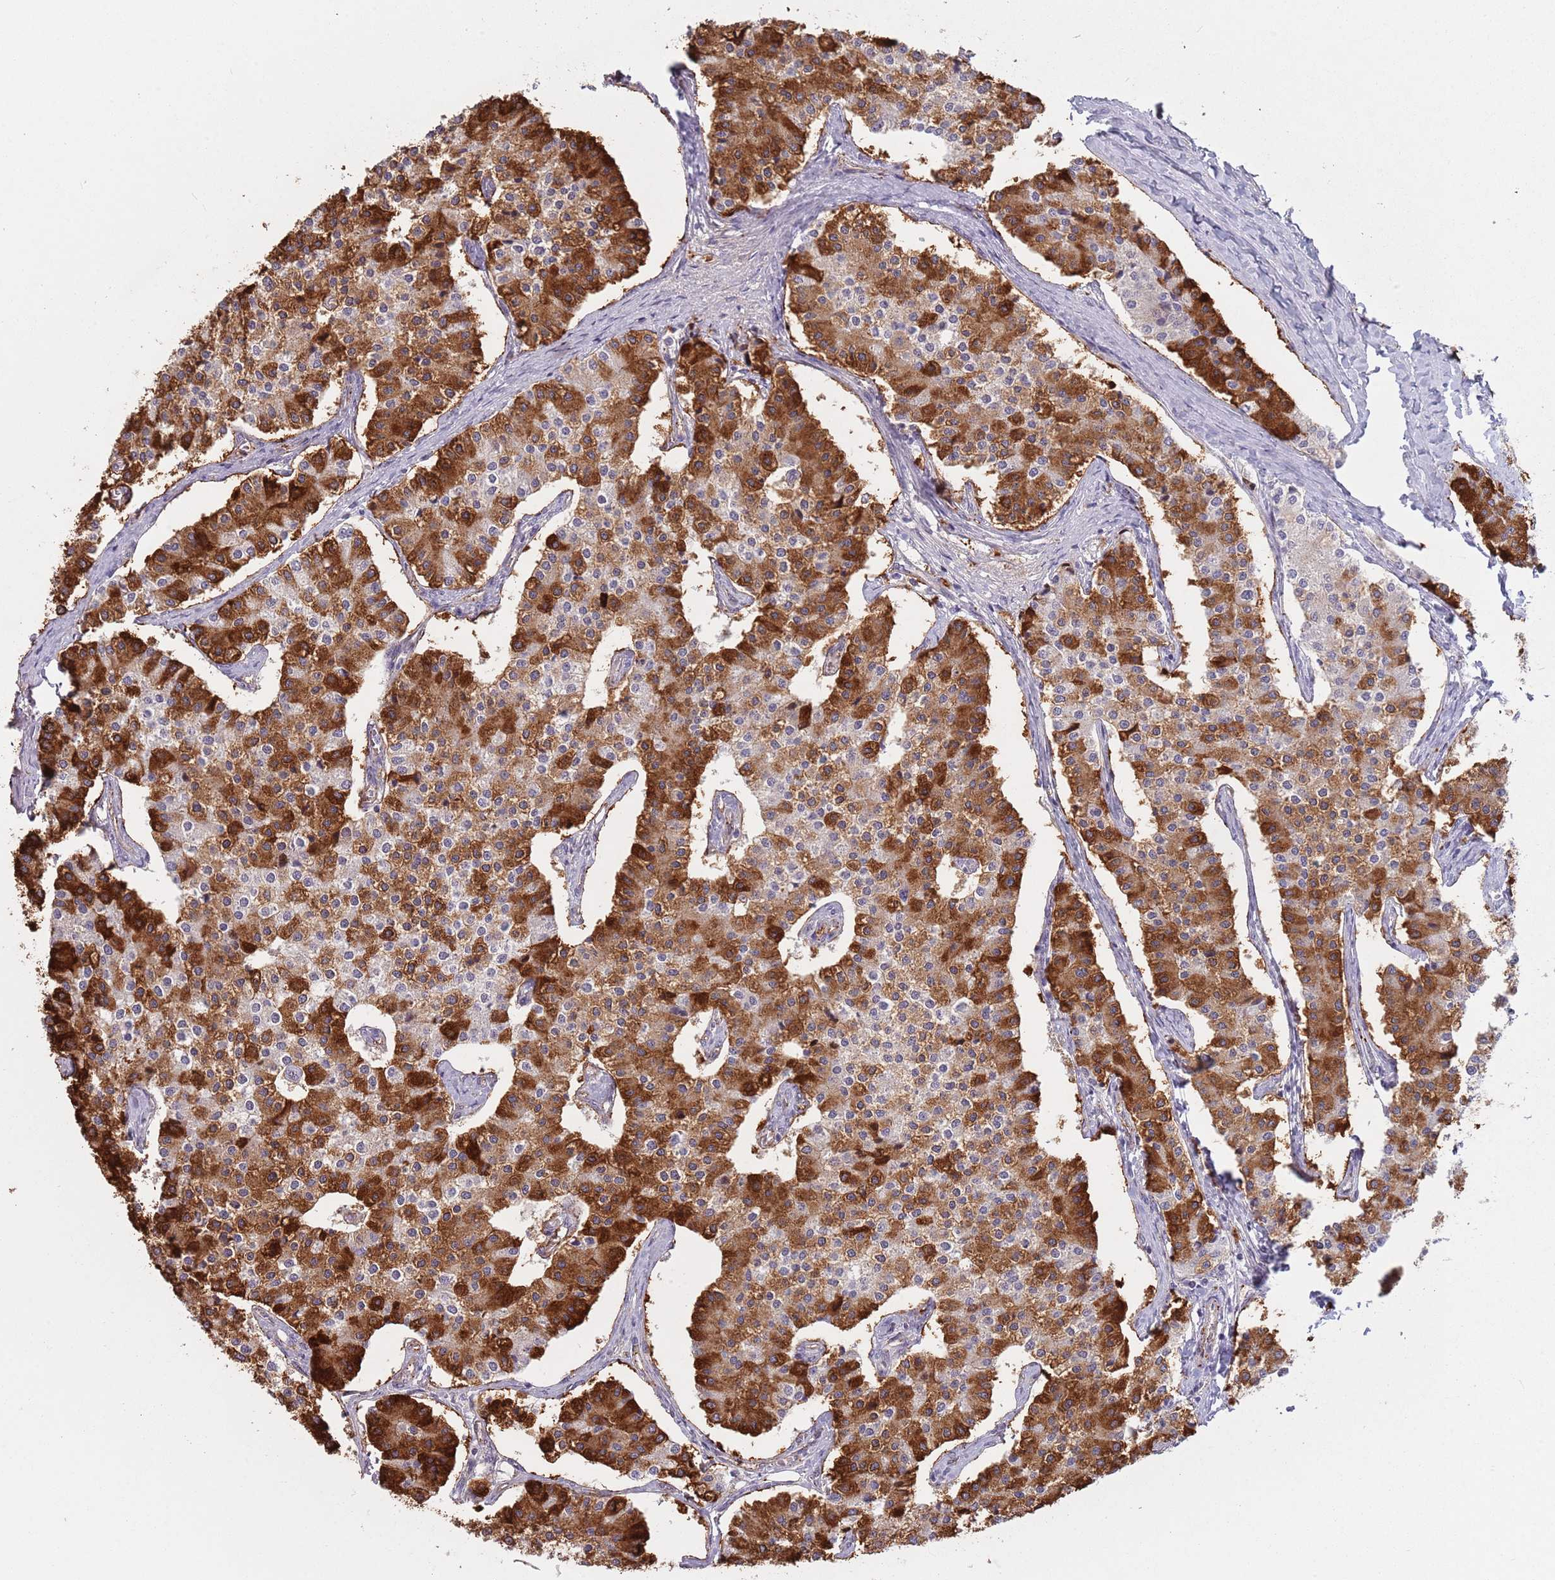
{"staining": {"intensity": "strong", "quantity": ">75%", "location": "cytoplasmic/membranous"}, "tissue": "carcinoid", "cell_type": "Tumor cells", "image_type": "cancer", "snomed": [{"axis": "morphology", "description": "Carcinoid, malignant, NOS"}, {"axis": "topography", "description": "Colon"}], "caption": "A high-resolution photomicrograph shows immunohistochemistry staining of carcinoid, which exhibits strong cytoplasmic/membranous staining in about >75% of tumor cells. The staining is performed using DAB brown chromogen to label protein expression. The nuclei are counter-stained blue using hematoxylin.", "gene": "LDHD", "patient": {"sex": "female", "age": 52}}